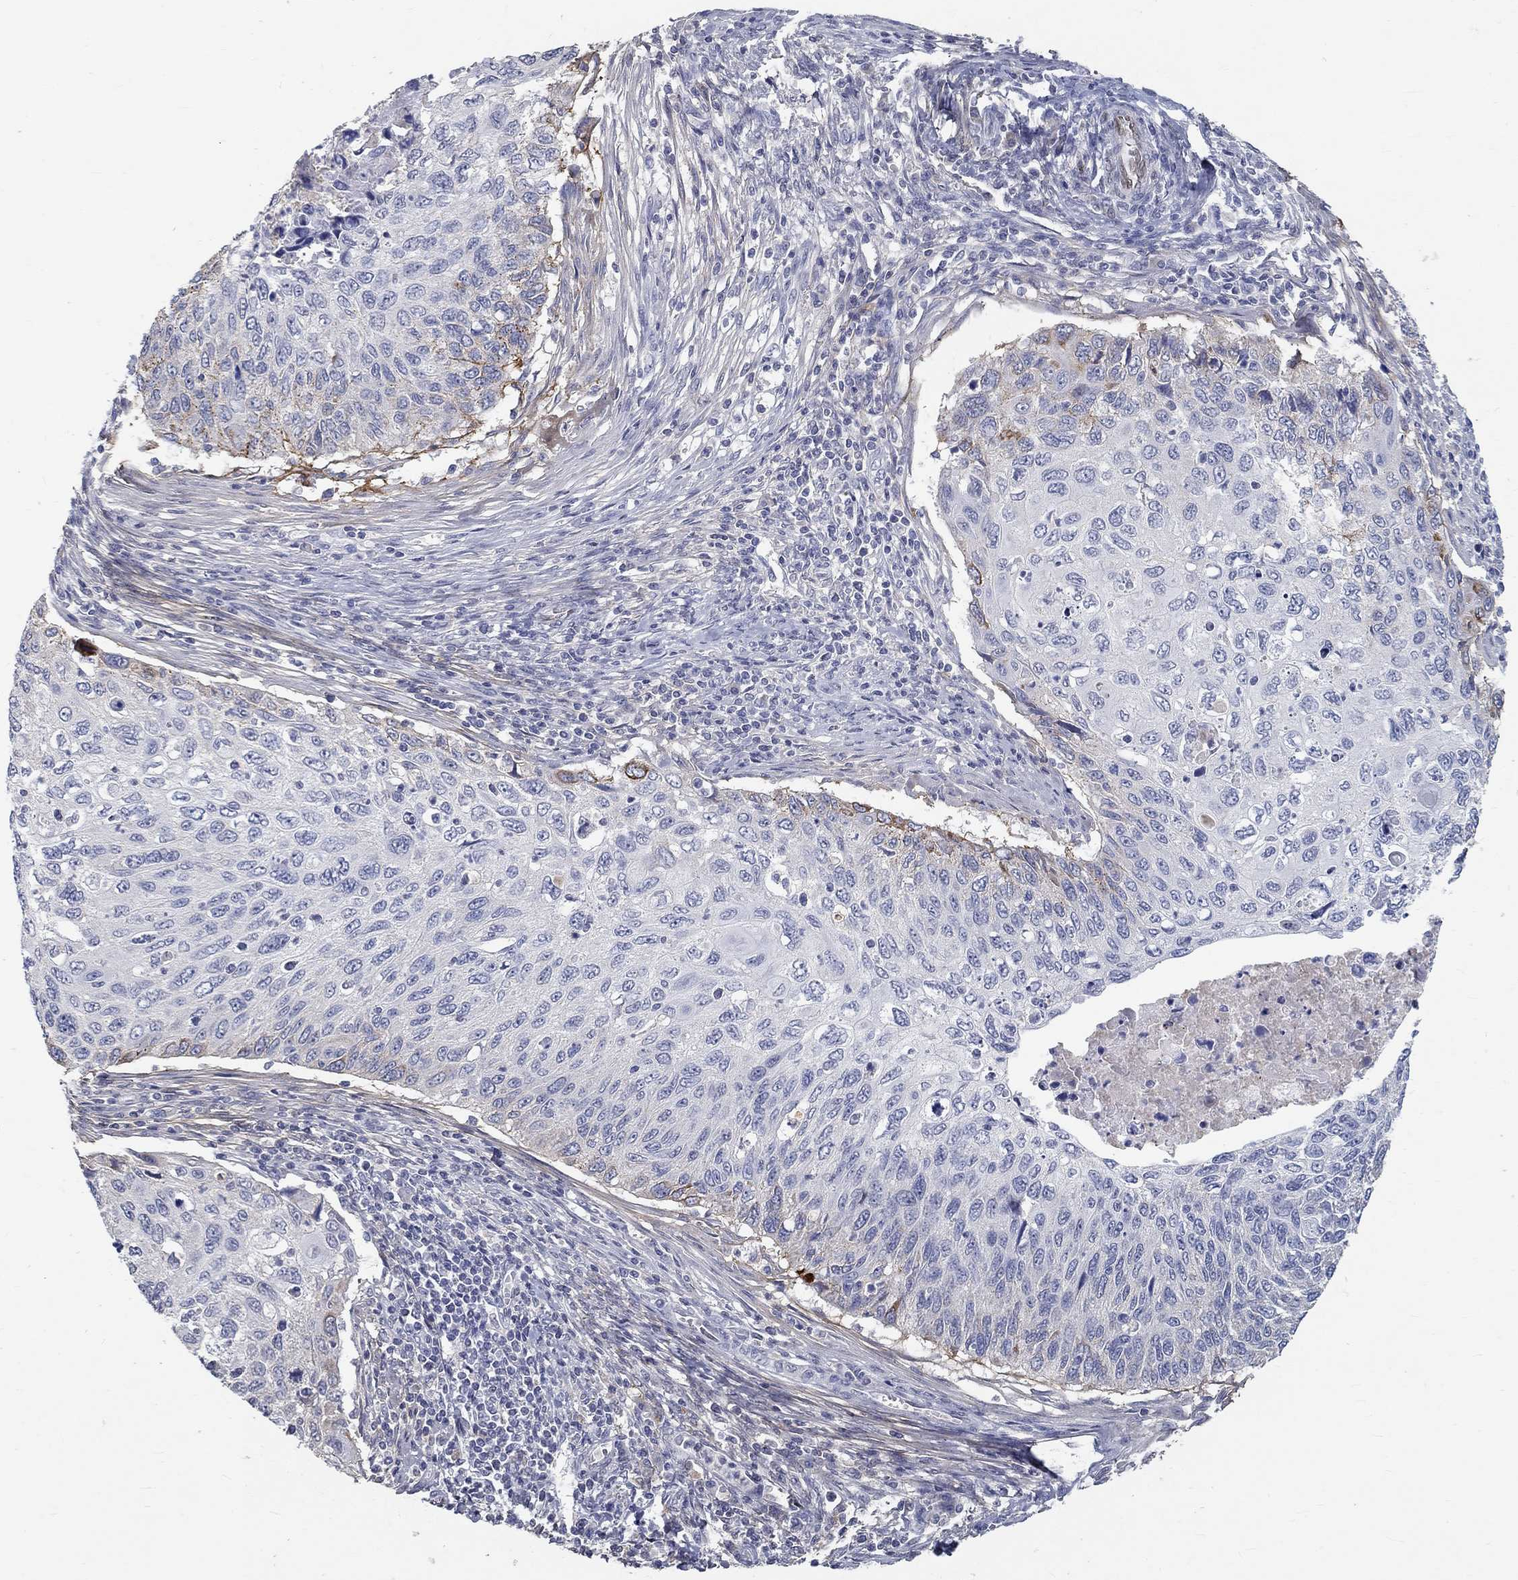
{"staining": {"intensity": "moderate", "quantity": "<25%", "location": "cytoplasmic/membranous"}, "tissue": "cervical cancer", "cell_type": "Tumor cells", "image_type": "cancer", "snomed": [{"axis": "morphology", "description": "Squamous cell carcinoma, NOS"}, {"axis": "topography", "description": "Cervix"}], "caption": "Human cervical cancer stained with a protein marker displays moderate staining in tumor cells.", "gene": "FGF2", "patient": {"sex": "female", "age": 70}}